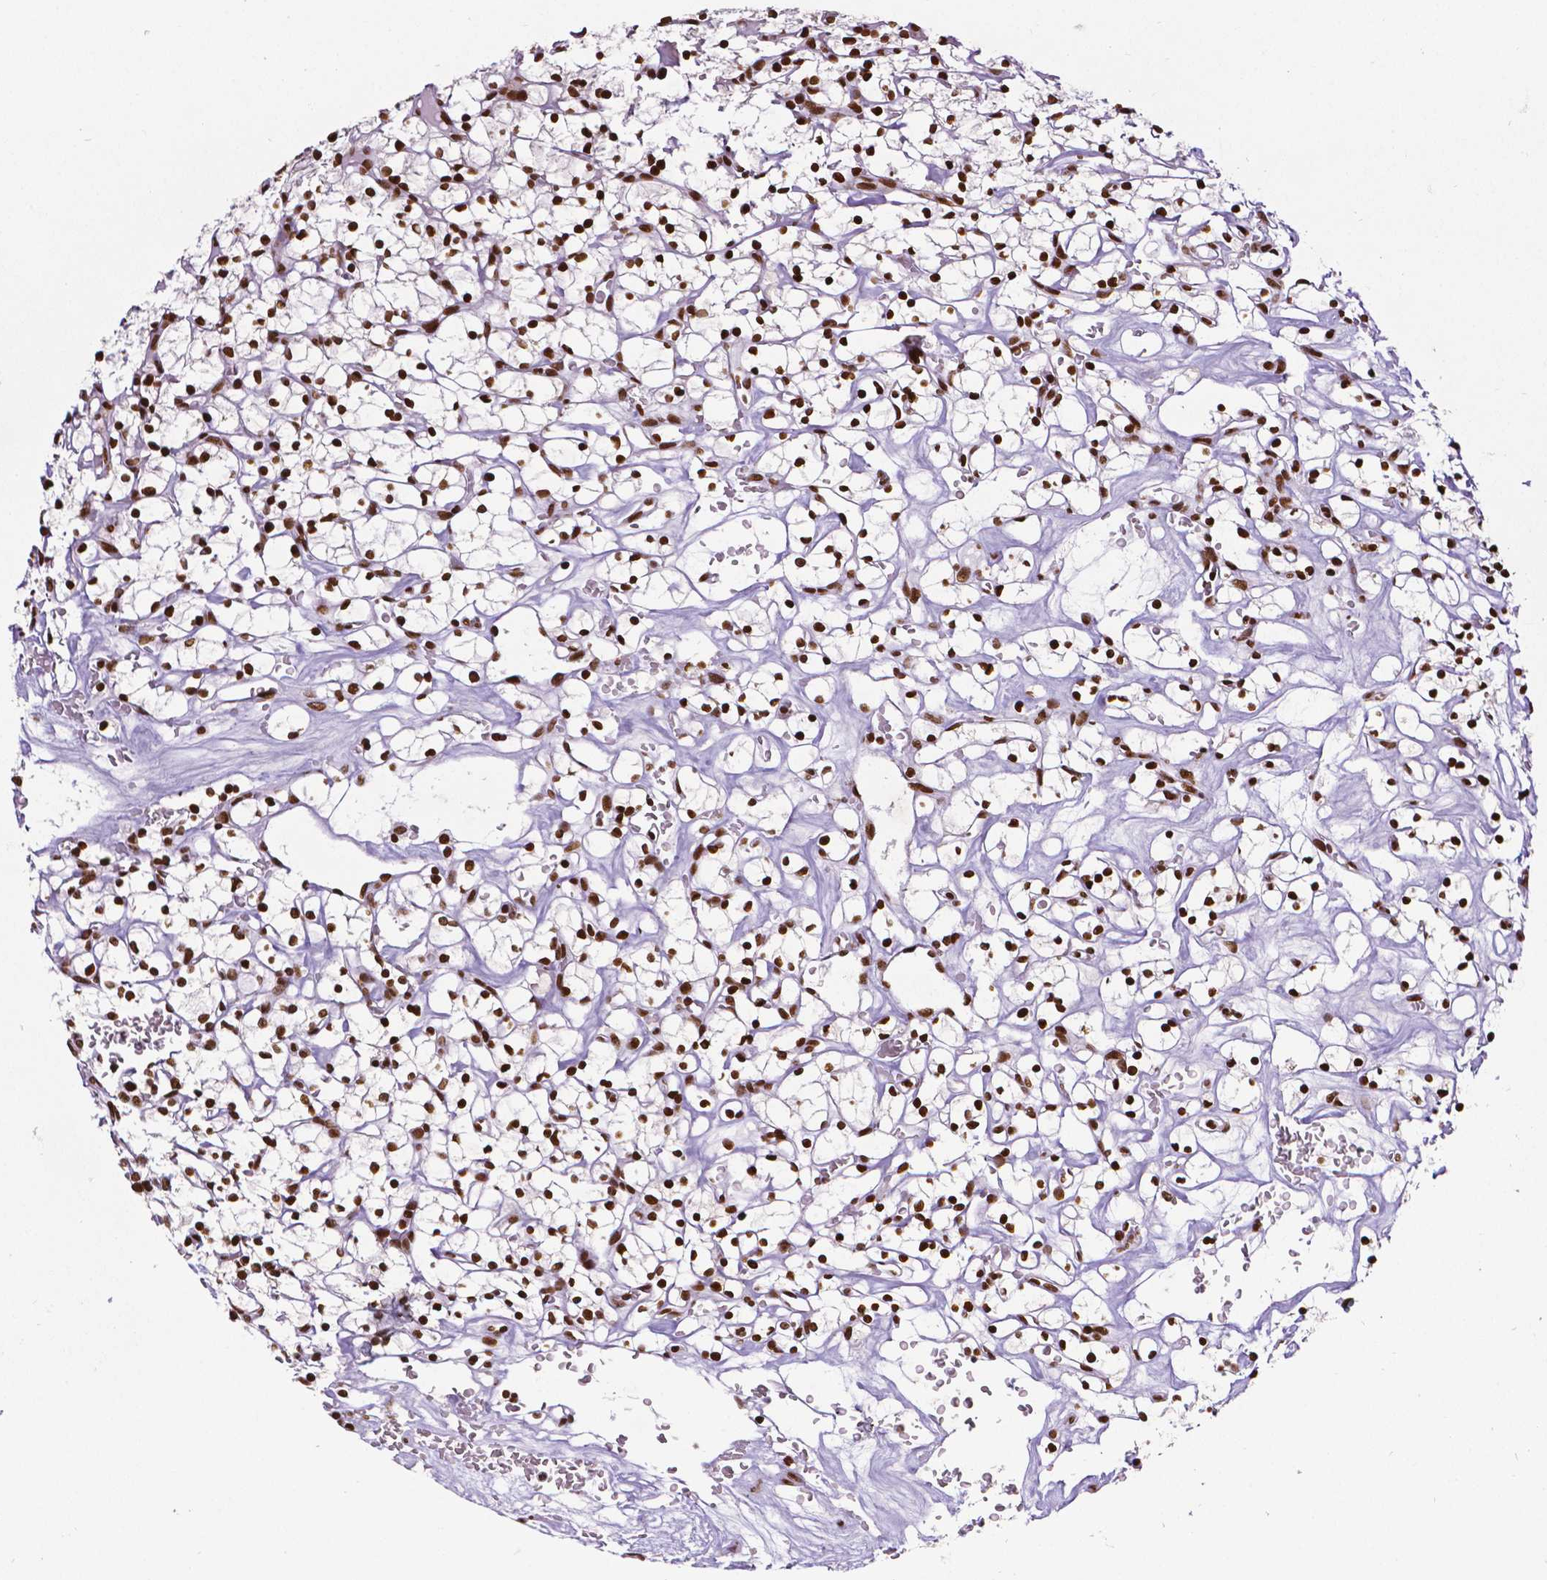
{"staining": {"intensity": "strong", "quantity": ">75%", "location": "nuclear"}, "tissue": "renal cancer", "cell_type": "Tumor cells", "image_type": "cancer", "snomed": [{"axis": "morphology", "description": "Adenocarcinoma, NOS"}, {"axis": "topography", "description": "Kidney"}], "caption": "The photomicrograph demonstrates staining of renal adenocarcinoma, revealing strong nuclear protein positivity (brown color) within tumor cells.", "gene": "CTCF", "patient": {"sex": "female", "age": 64}}